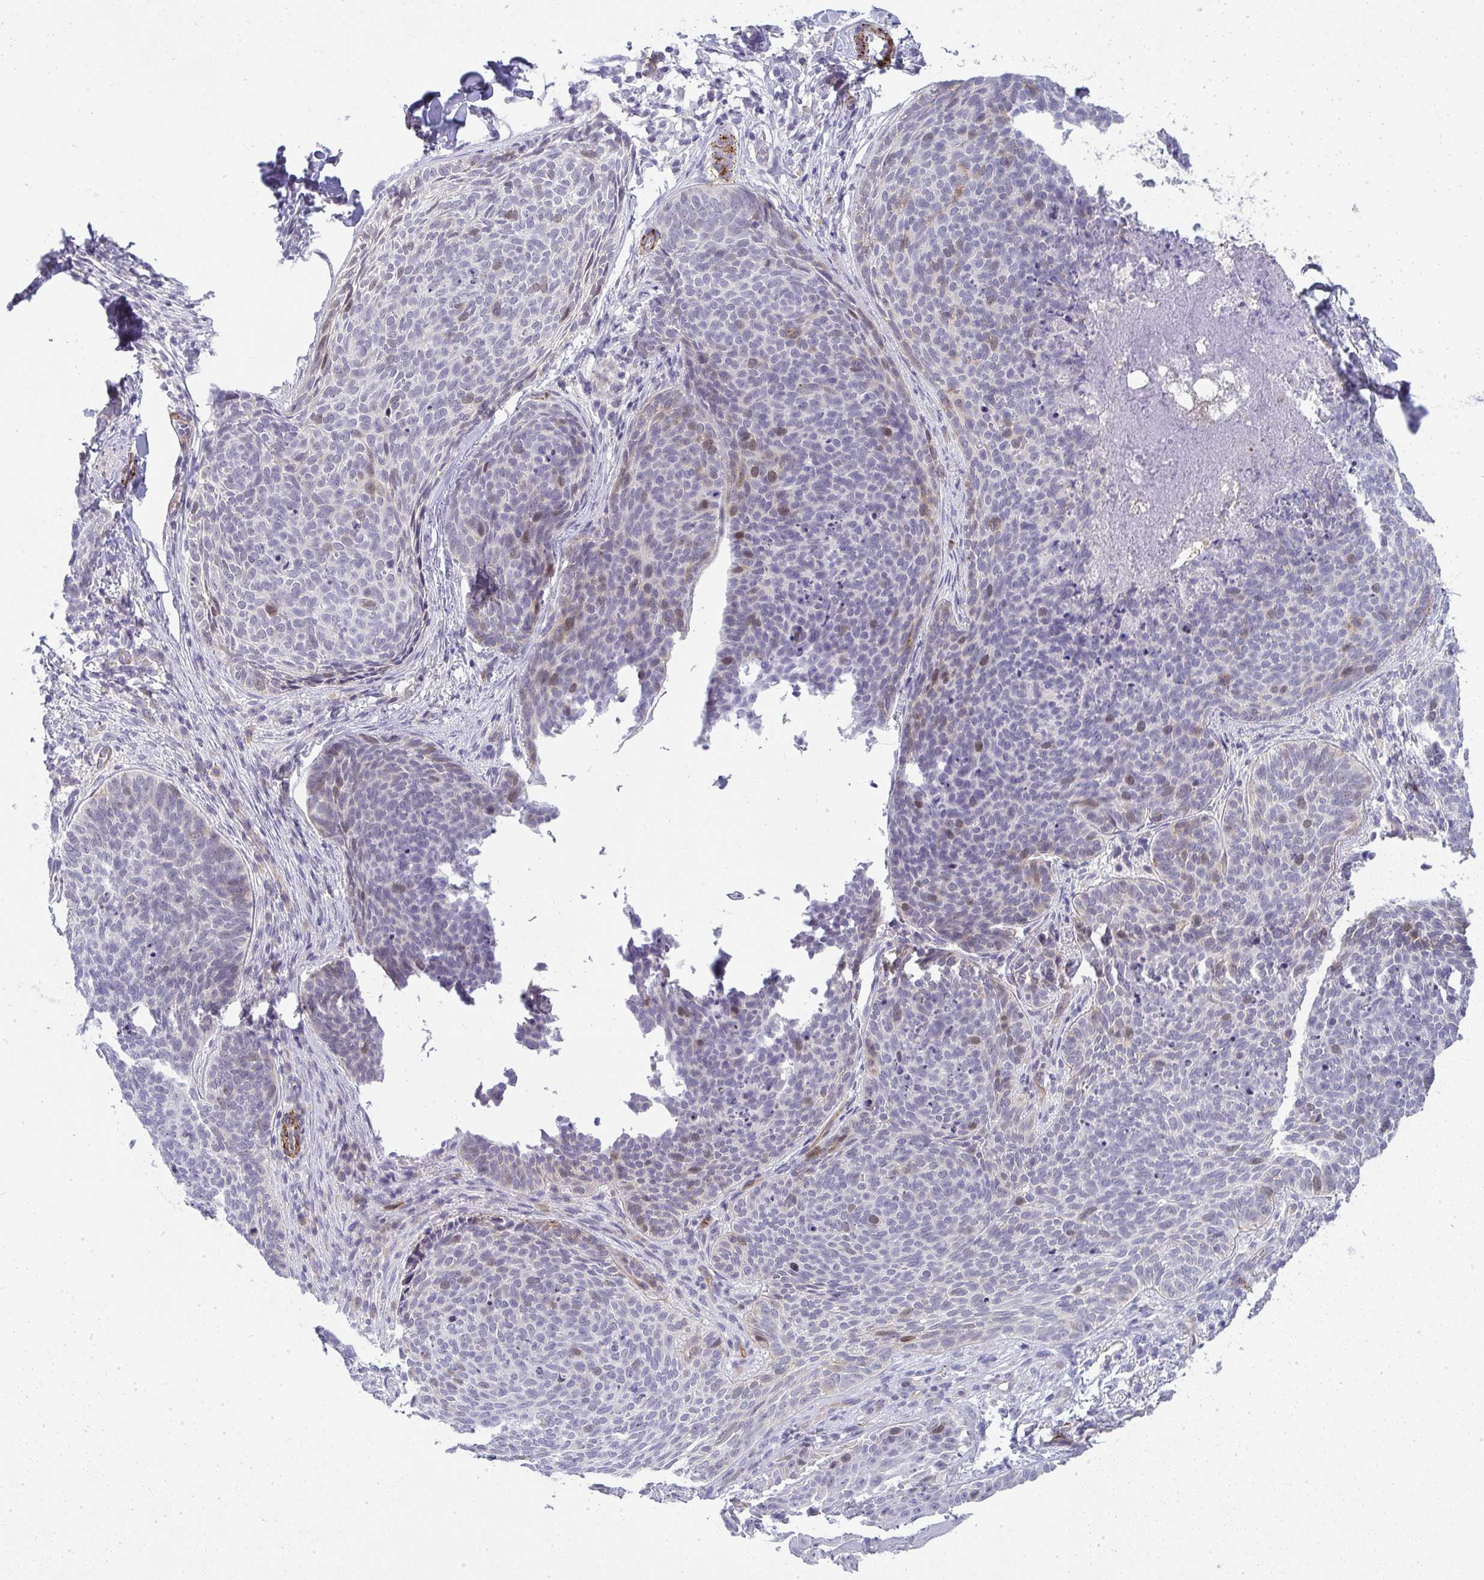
{"staining": {"intensity": "weak", "quantity": "<25%", "location": "nuclear"}, "tissue": "skin cancer", "cell_type": "Tumor cells", "image_type": "cancer", "snomed": [{"axis": "morphology", "description": "Basal cell carcinoma"}, {"axis": "topography", "description": "Skin"}, {"axis": "topography", "description": "Skin of face"}], "caption": "Skin basal cell carcinoma stained for a protein using IHC demonstrates no expression tumor cells.", "gene": "UBE2S", "patient": {"sex": "male", "age": 56}}